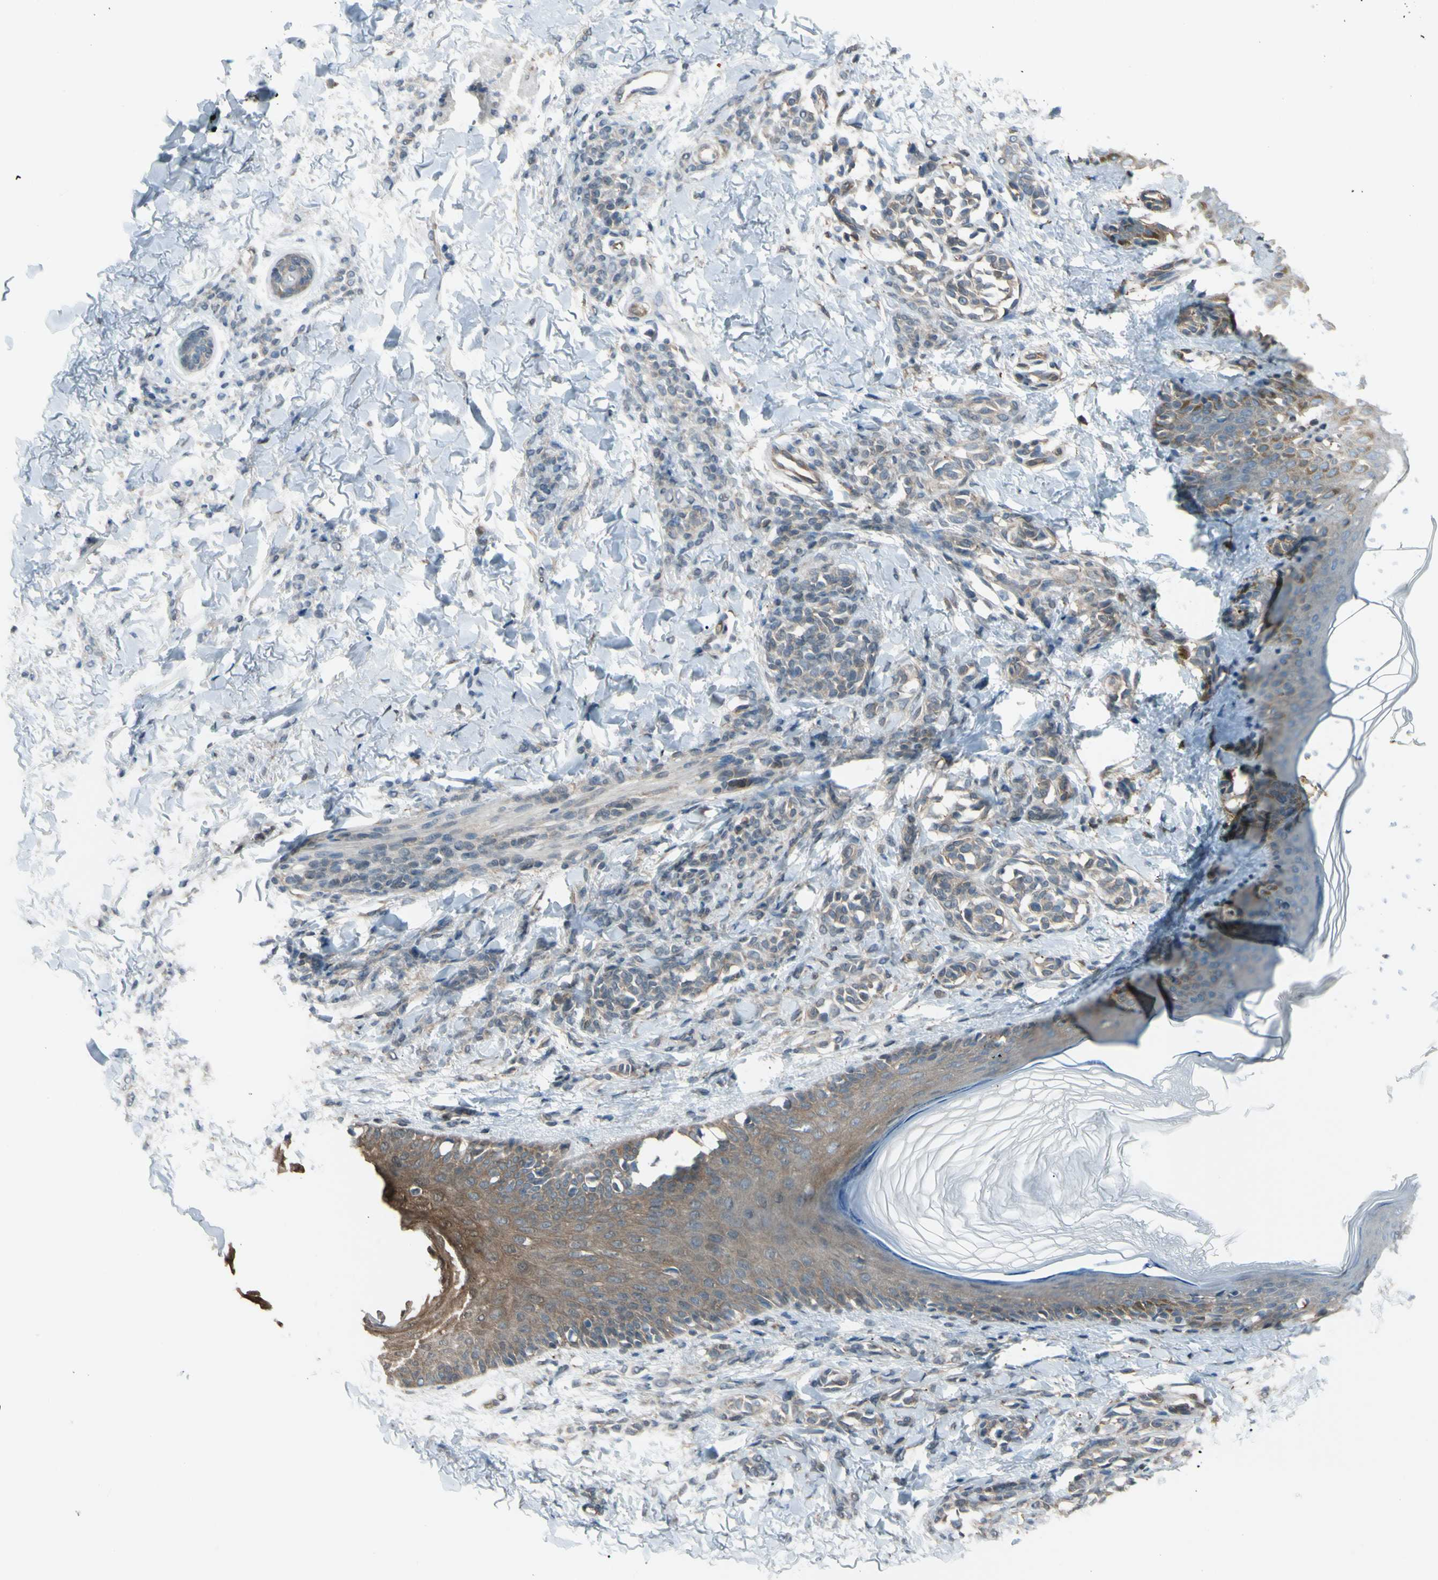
{"staining": {"intensity": "moderate", "quantity": "25%-75%", "location": "cytoplasmic/membranous"}, "tissue": "skin", "cell_type": "Fibroblasts", "image_type": "normal", "snomed": [{"axis": "morphology", "description": "Normal tissue, NOS"}, {"axis": "topography", "description": "Skin"}], "caption": "Human skin stained with a brown dye reveals moderate cytoplasmic/membranous positive staining in approximately 25%-75% of fibroblasts.", "gene": "YWHAQ", "patient": {"sex": "male", "age": 16}}